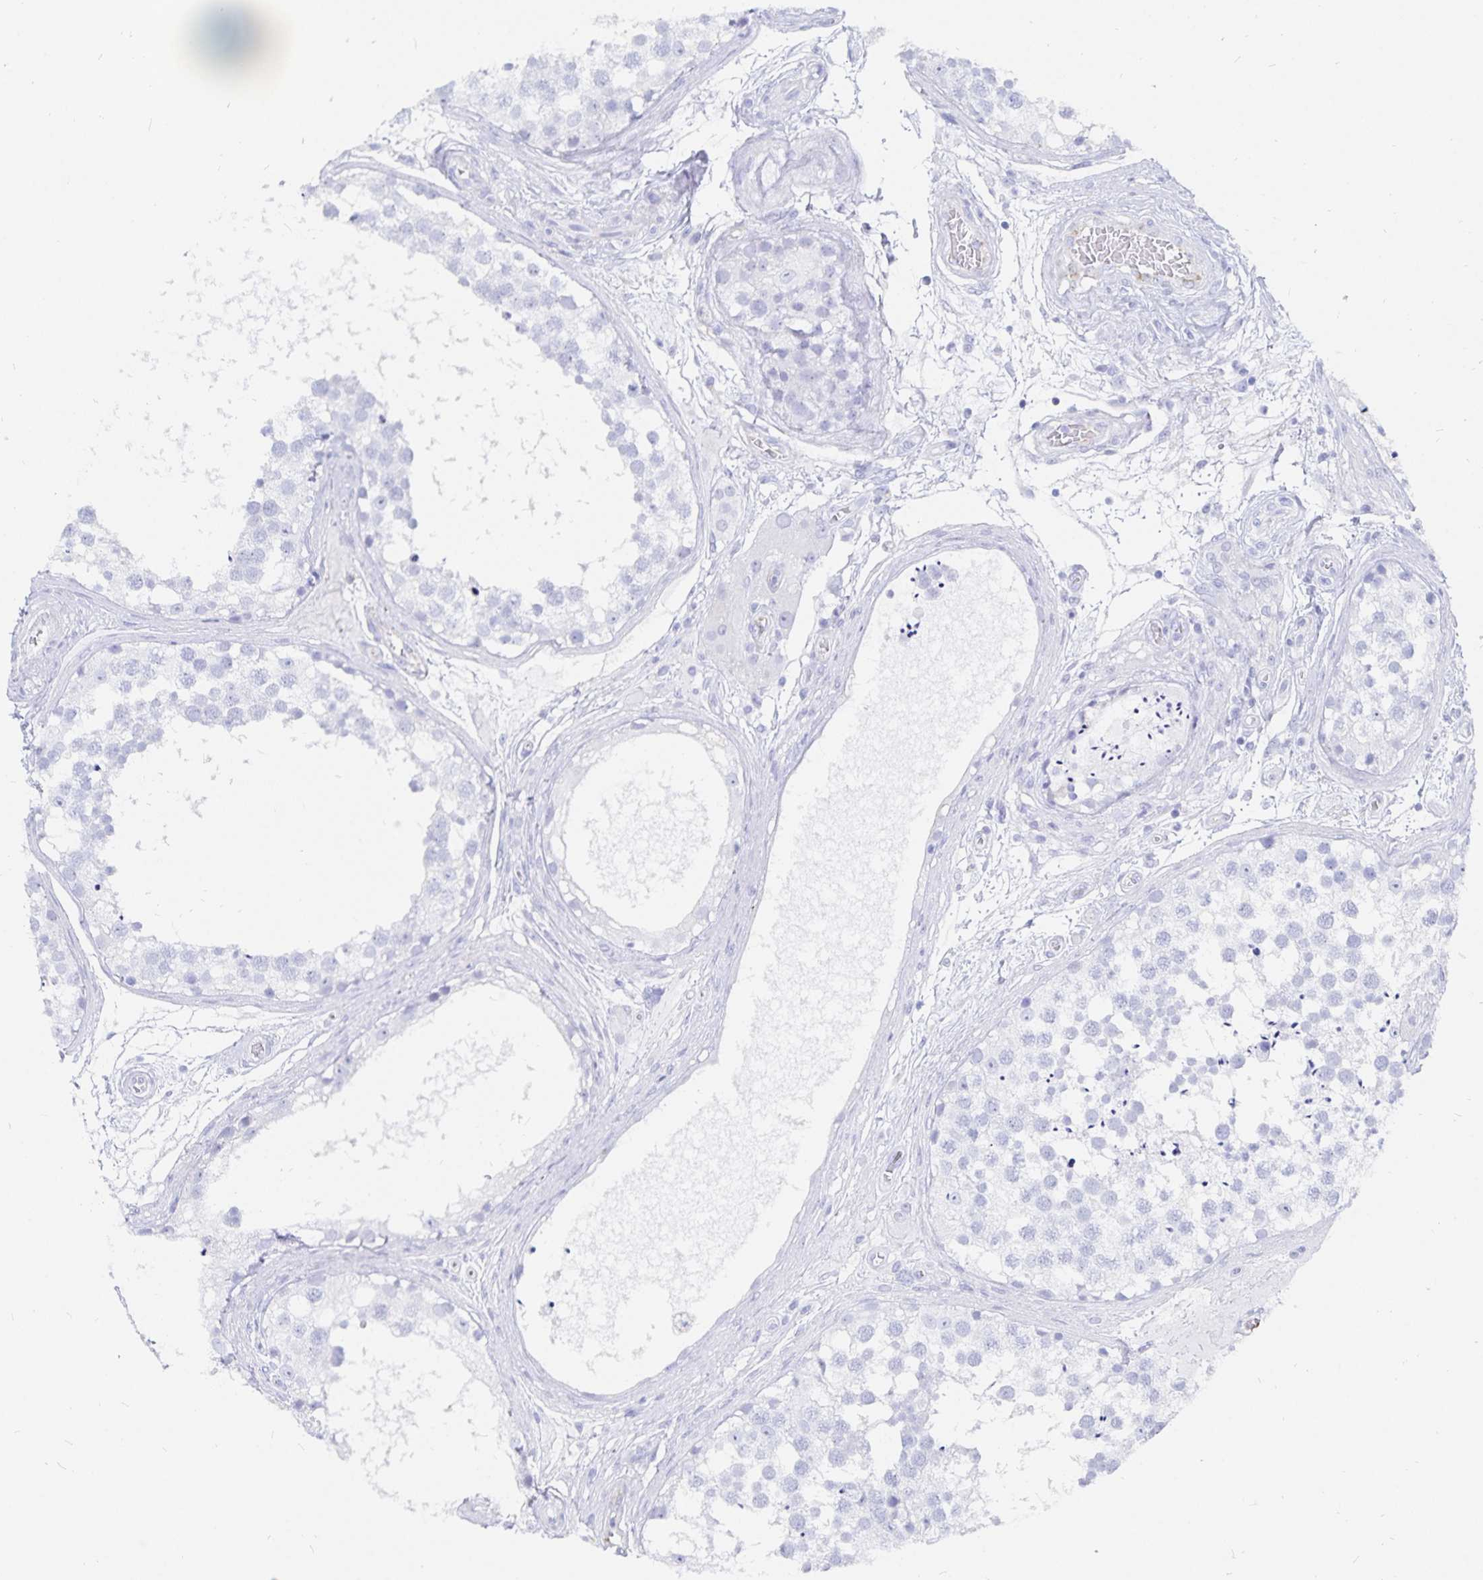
{"staining": {"intensity": "negative", "quantity": "none", "location": "none"}, "tissue": "testis", "cell_type": "Cells in seminiferous ducts", "image_type": "normal", "snomed": [{"axis": "morphology", "description": "Normal tissue, NOS"}, {"axis": "morphology", "description": "Seminoma, NOS"}, {"axis": "topography", "description": "Testis"}], "caption": "An IHC histopathology image of normal testis is shown. There is no staining in cells in seminiferous ducts of testis. (DAB immunohistochemistry (IHC) with hematoxylin counter stain).", "gene": "INSL5", "patient": {"sex": "male", "age": 65}}